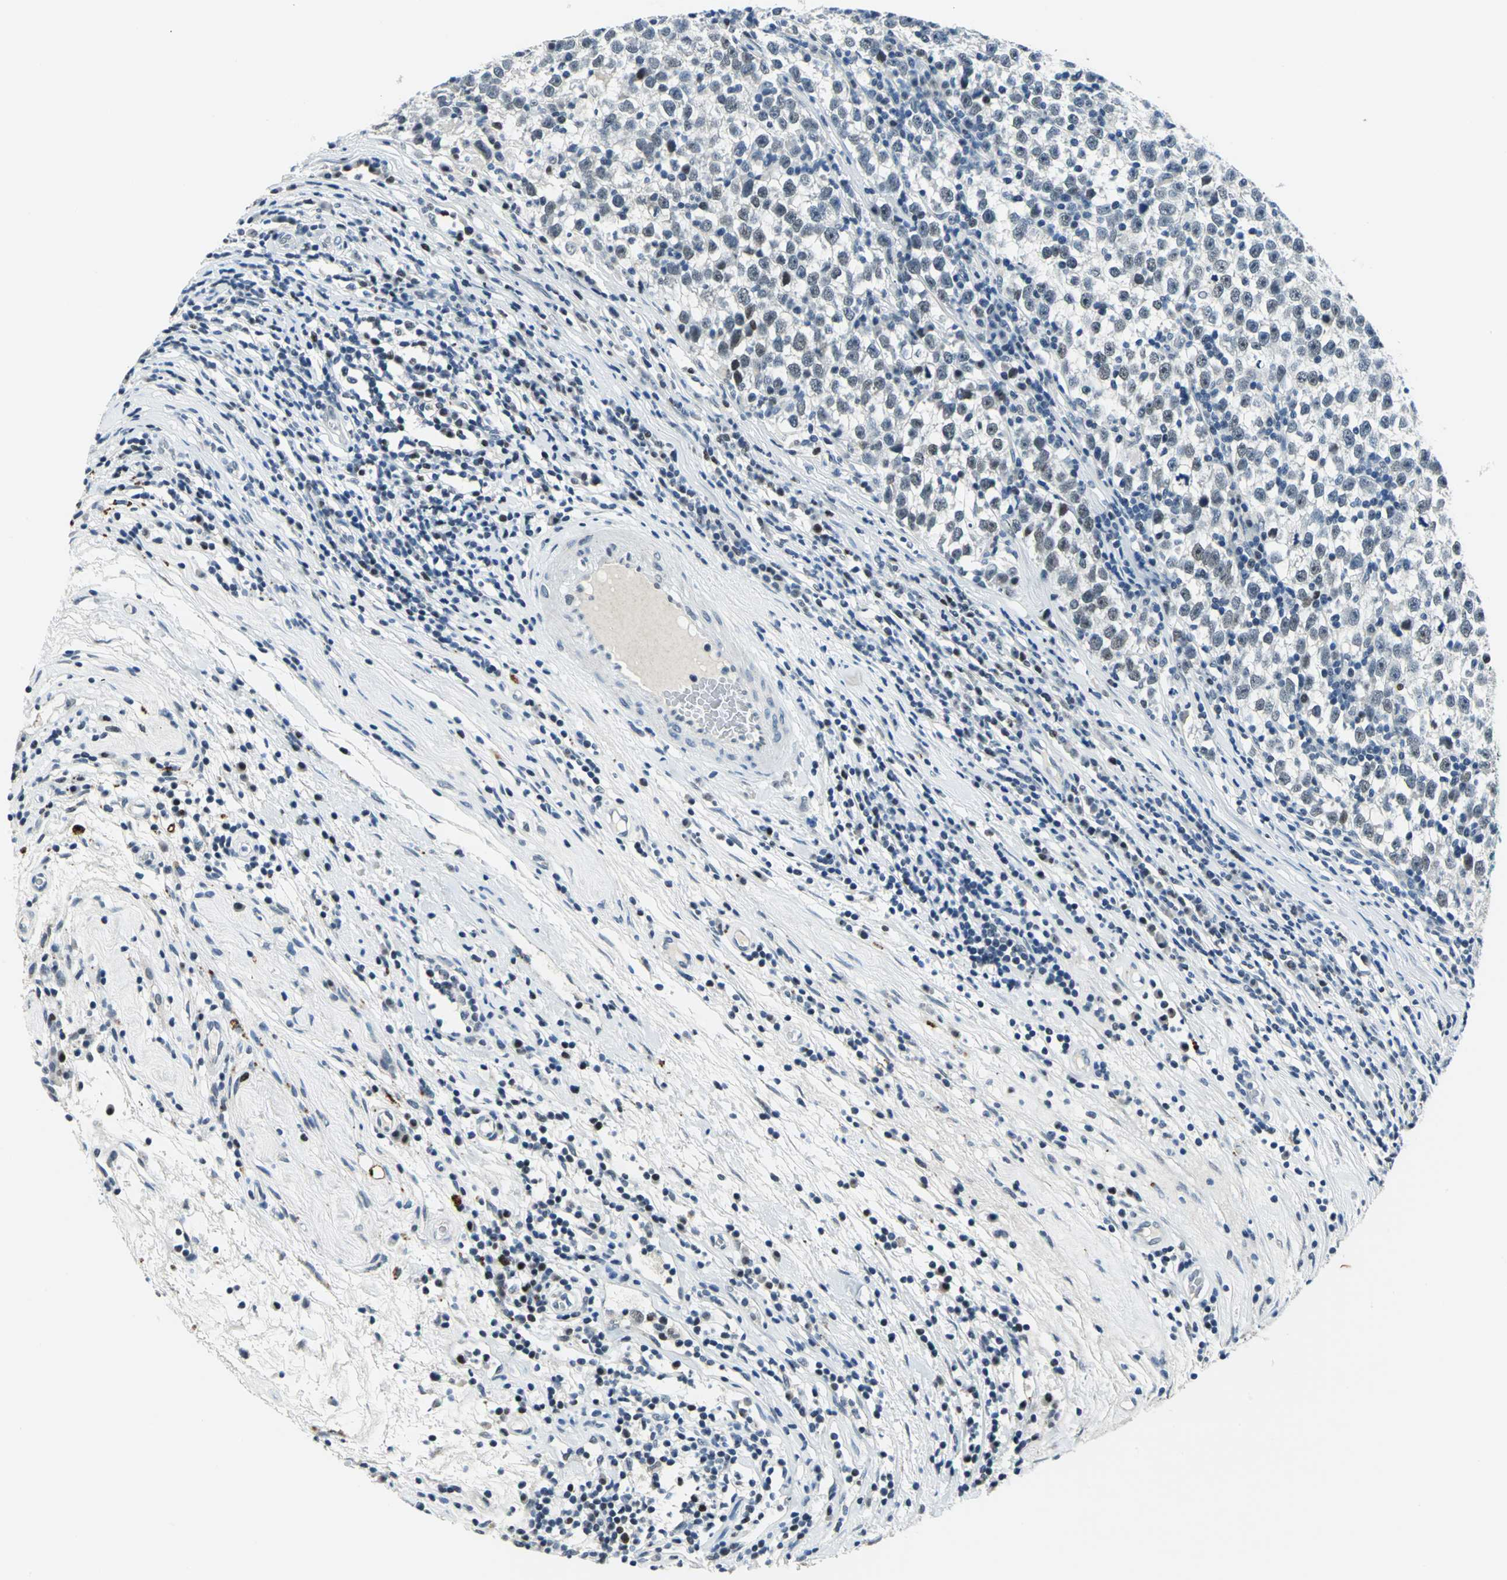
{"staining": {"intensity": "negative", "quantity": "none", "location": "none"}, "tissue": "testis cancer", "cell_type": "Tumor cells", "image_type": "cancer", "snomed": [{"axis": "morphology", "description": "Seminoma, NOS"}, {"axis": "topography", "description": "Testis"}], "caption": "DAB immunohistochemical staining of seminoma (testis) reveals no significant staining in tumor cells.", "gene": "RAD17", "patient": {"sex": "male", "age": 43}}